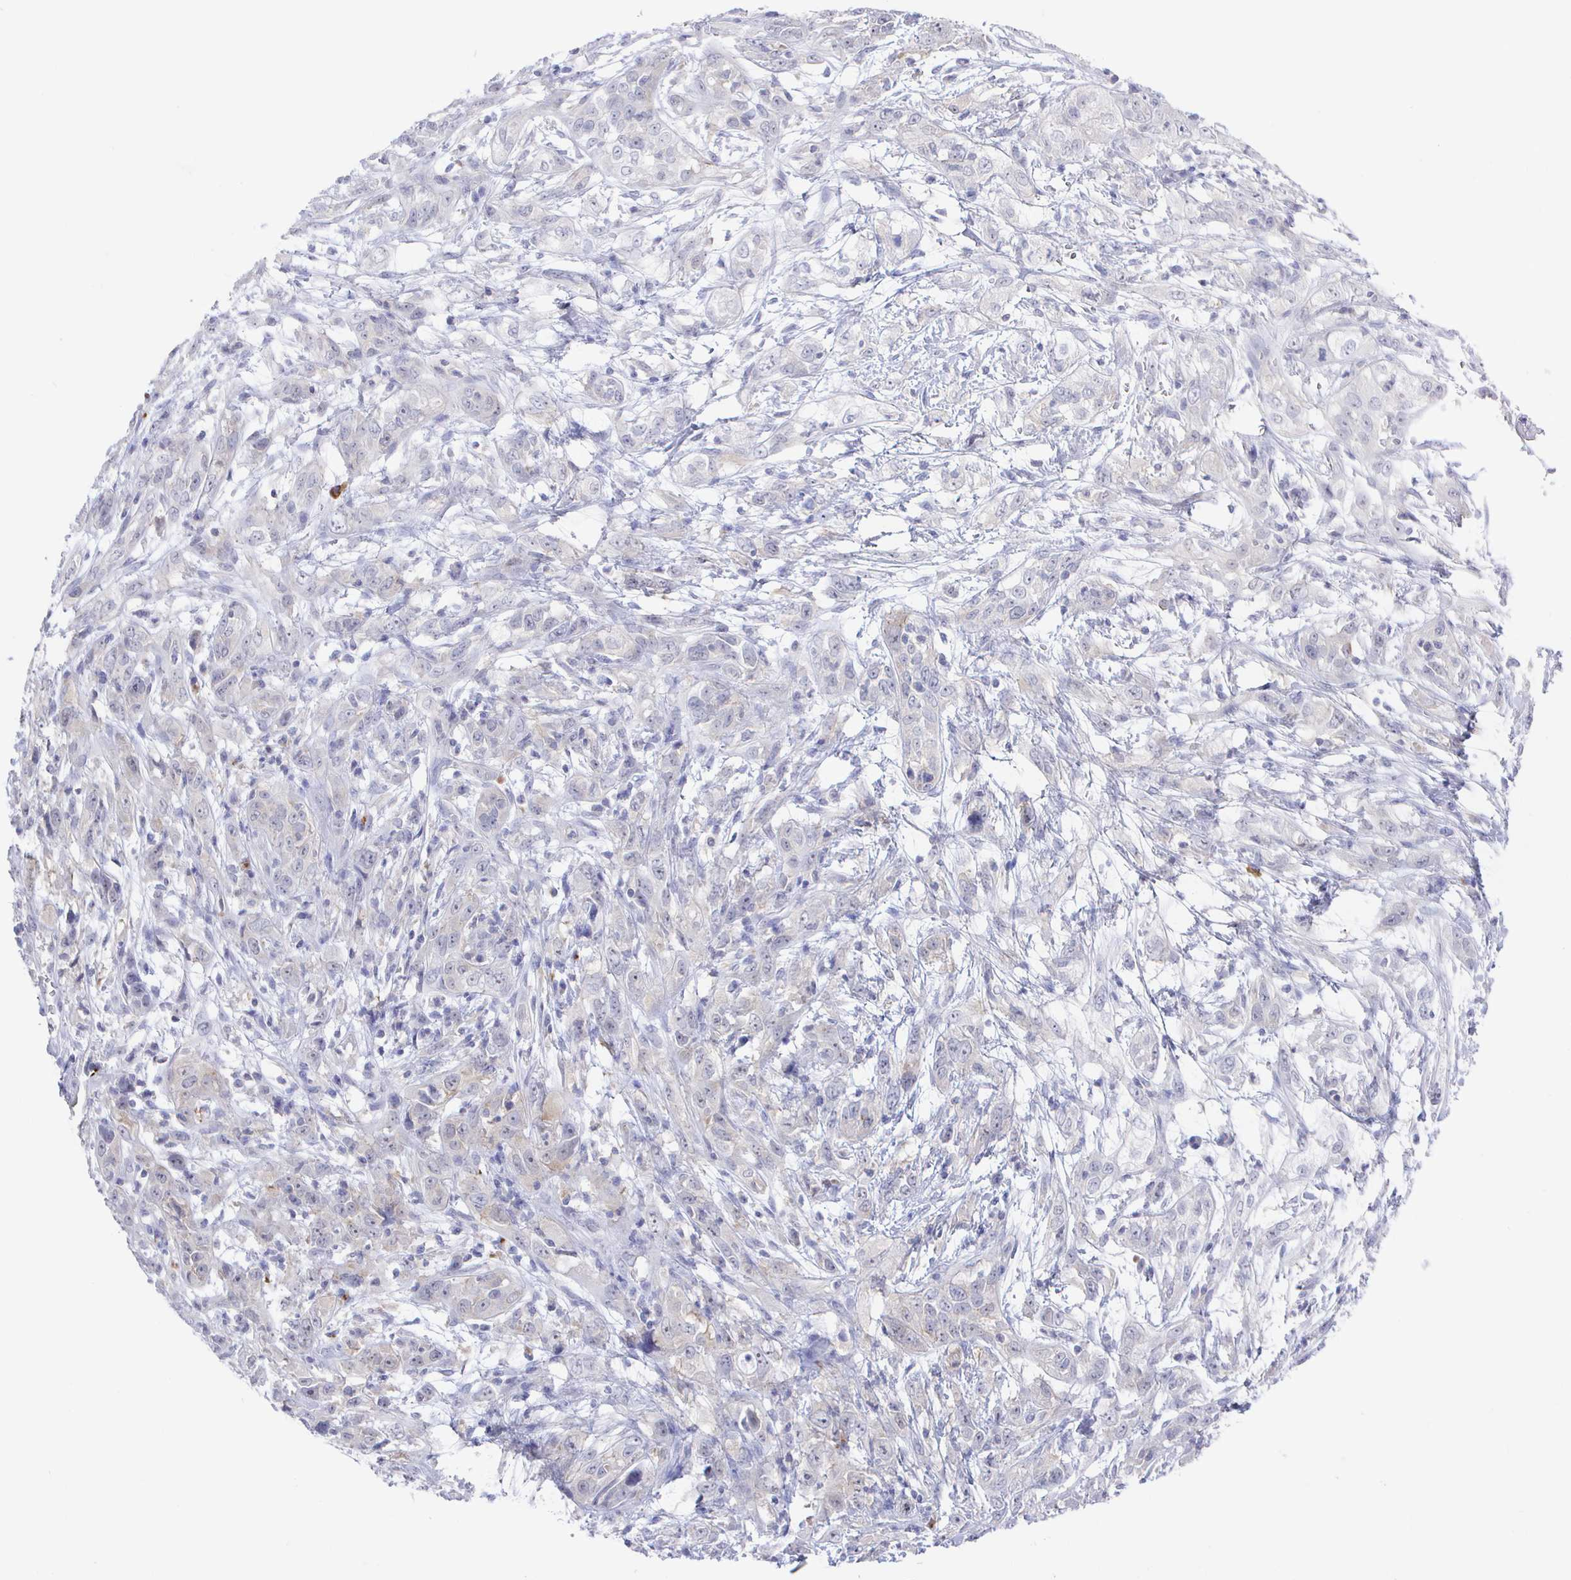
{"staining": {"intensity": "negative", "quantity": "none", "location": "none"}, "tissue": "cervical cancer", "cell_type": "Tumor cells", "image_type": "cancer", "snomed": [{"axis": "morphology", "description": "Adenocarcinoma, NOS"}, {"axis": "topography", "description": "Cervix"}], "caption": "Tumor cells show no significant protein staining in cervical adenocarcinoma.", "gene": "LRRC23", "patient": {"sex": "female", "age": 40}}